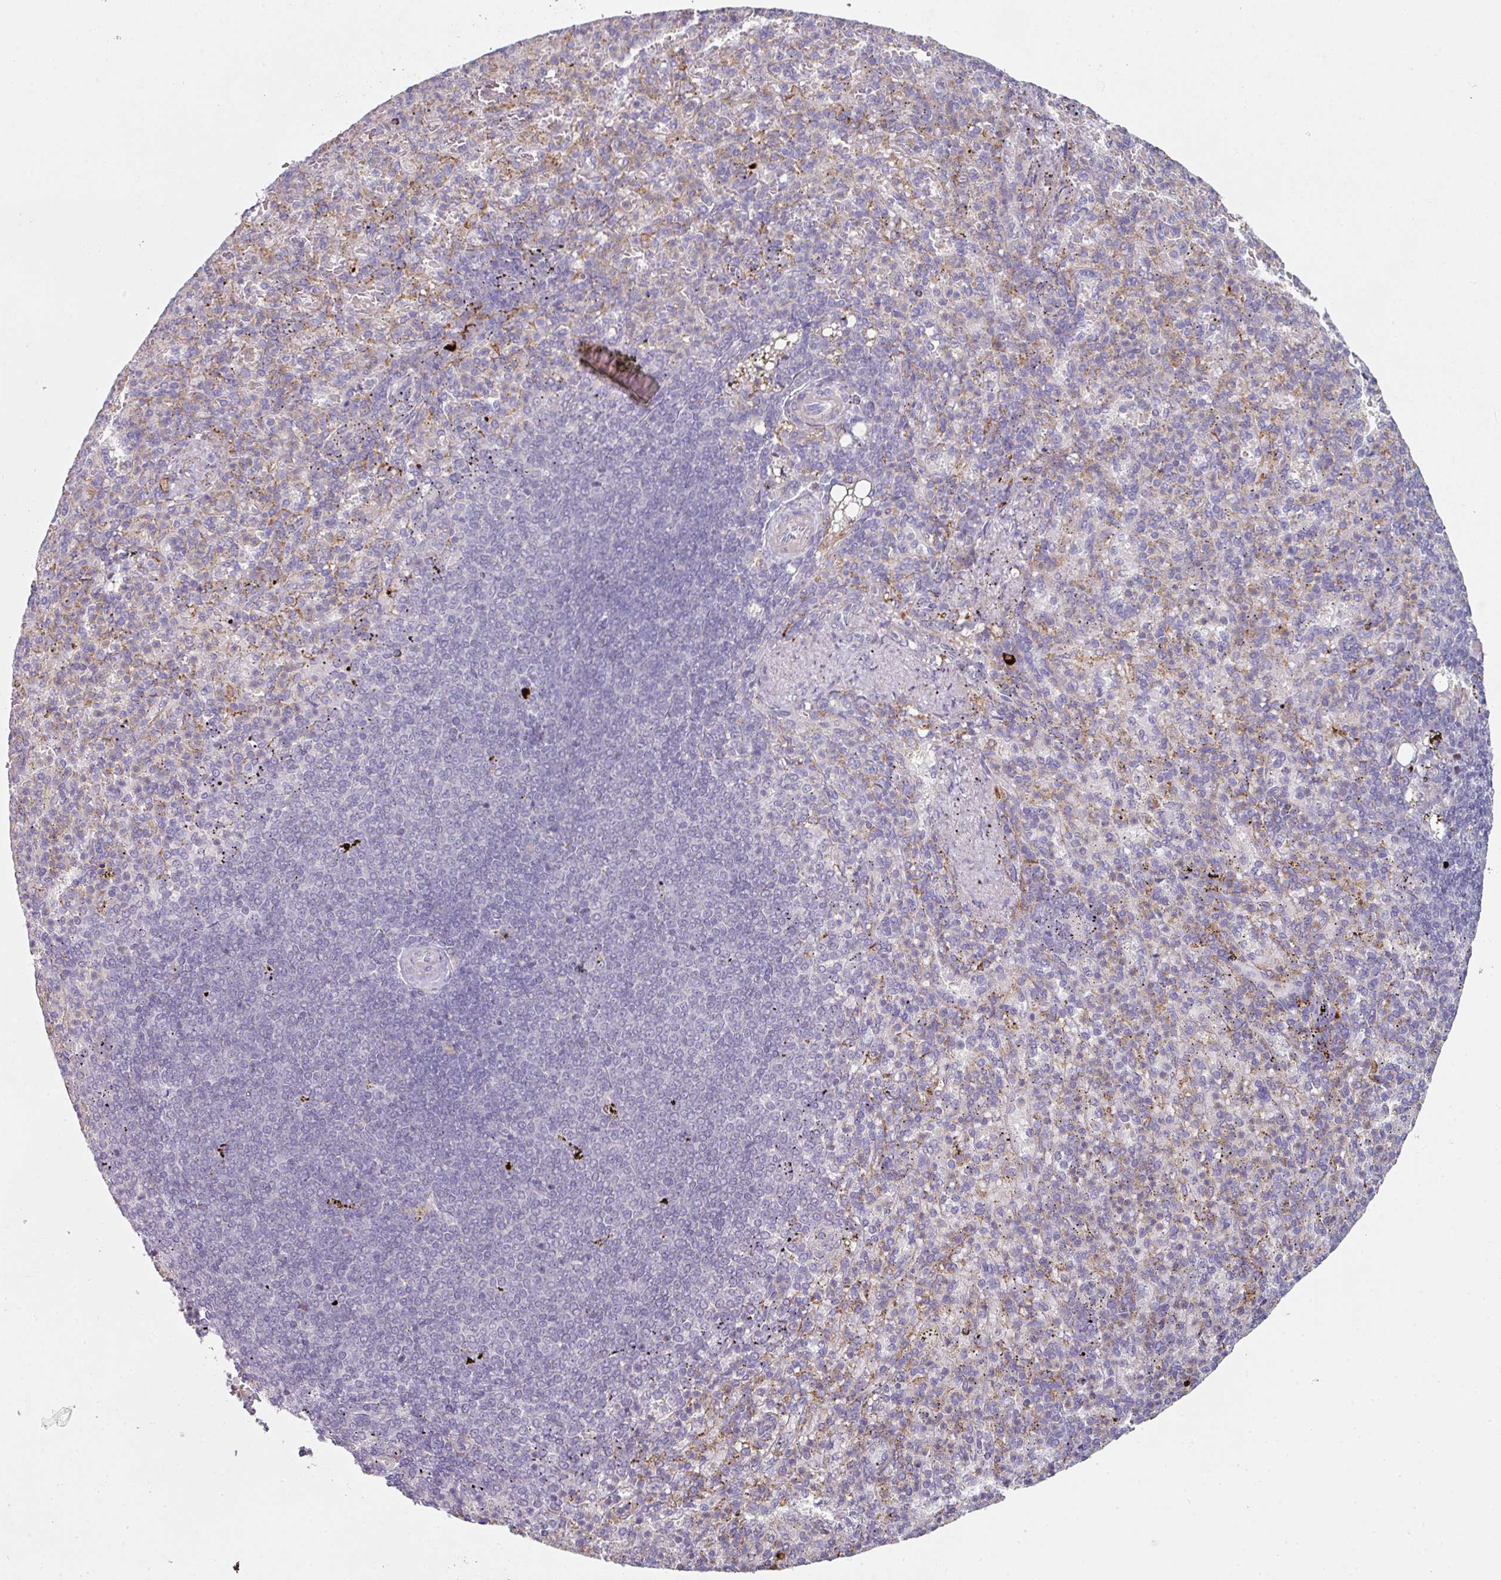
{"staining": {"intensity": "negative", "quantity": "none", "location": "none"}, "tissue": "spleen", "cell_type": "Cells in red pulp", "image_type": "normal", "snomed": [{"axis": "morphology", "description": "Normal tissue, NOS"}, {"axis": "topography", "description": "Spleen"}], "caption": "IHC image of unremarkable spleen: human spleen stained with DAB exhibits no significant protein positivity in cells in red pulp. The staining was performed using DAB to visualize the protein expression in brown, while the nuclei were stained in blue with hematoxylin (Magnification: 20x).", "gene": "WSB2", "patient": {"sex": "female", "age": 74}}